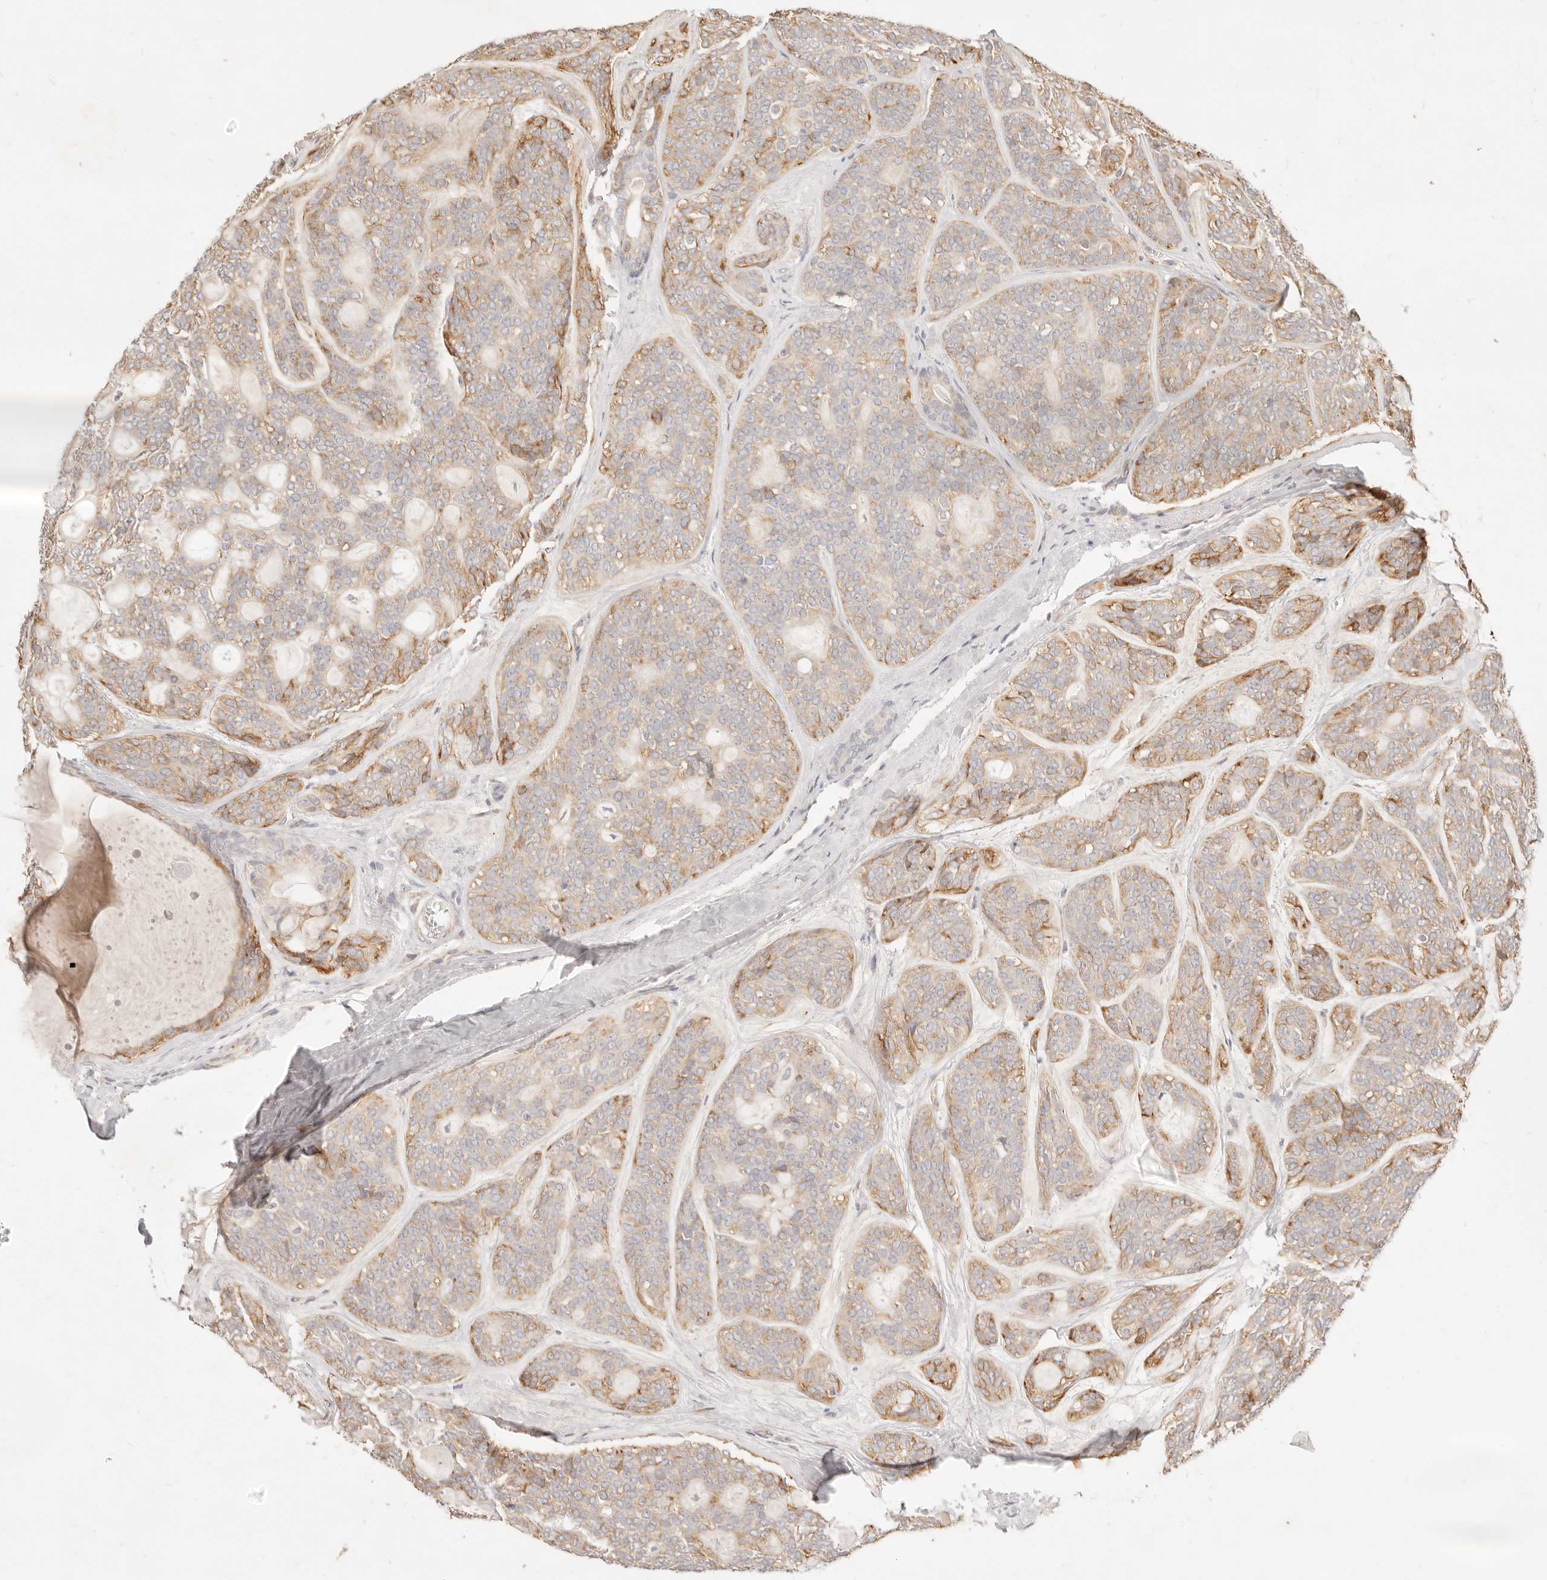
{"staining": {"intensity": "moderate", "quantity": "<25%", "location": "cytoplasmic/membranous"}, "tissue": "head and neck cancer", "cell_type": "Tumor cells", "image_type": "cancer", "snomed": [{"axis": "morphology", "description": "Adenocarcinoma, NOS"}, {"axis": "topography", "description": "Head-Neck"}], "caption": "A brown stain highlights moderate cytoplasmic/membranous expression of a protein in human adenocarcinoma (head and neck) tumor cells. The protein of interest is shown in brown color, while the nuclei are stained blue.", "gene": "RUBCNL", "patient": {"sex": "male", "age": 66}}